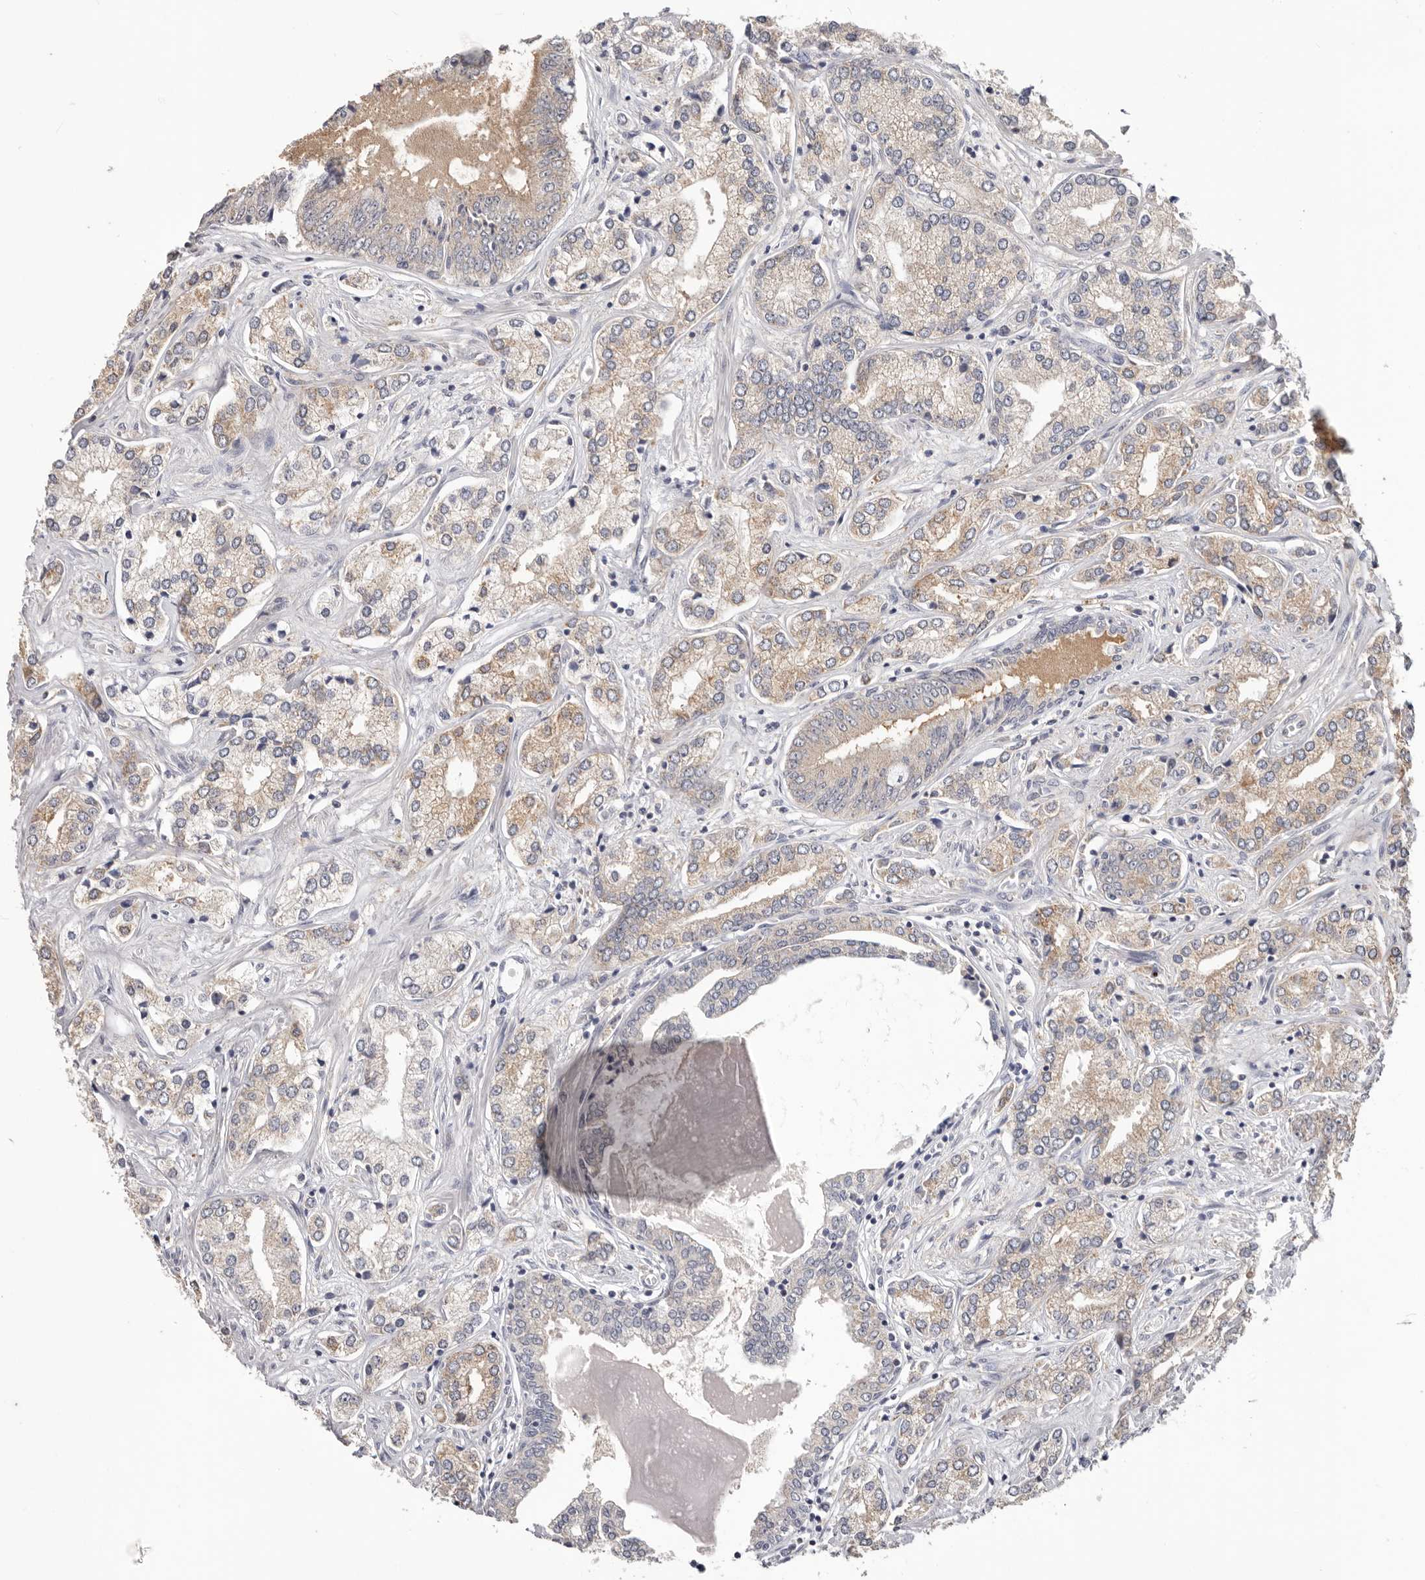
{"staining": {"intensity": "weak", "quantity": "25%-75%", "location": "cytoplasmic/membranous"}, "tissue": "prostate cancer", "cell_type": "Tumor cells", "image_type": "cancer", "snomed": [{"axis": "morphology", "description": "Adenocarcinoma, High grade"}, {"axis": "topography", "description": "Prostate"}], "caption": "Approximately 25%-75% of tumor cells in human prostate high-grade adenocarcinoma display weak cytoplasmic/membranous protein expression as visualized by brown immunohistochemical staining.", "gene": "WDR77", "patient": {"sex": "male", "age": 66}}